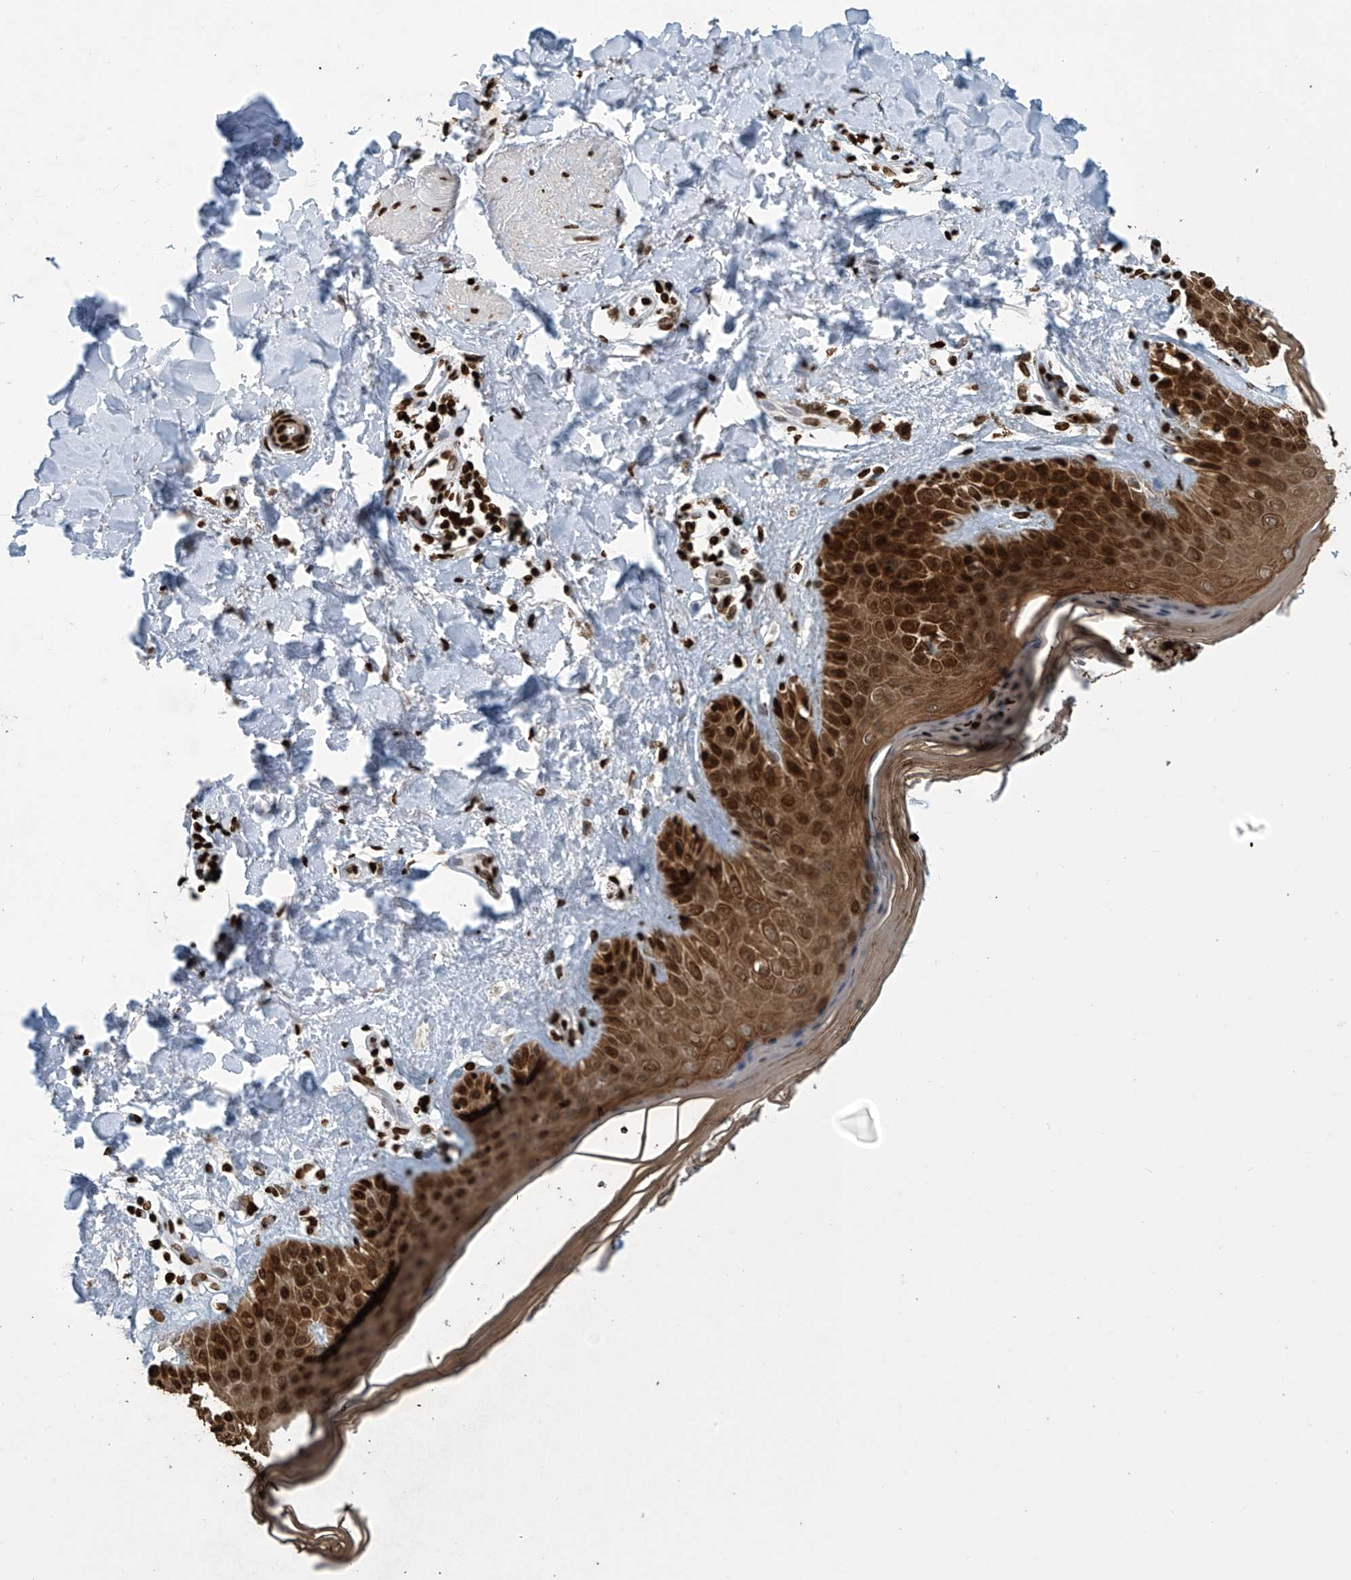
{"staining": {"intensity": "strong", "quantity": ">75%", "location": "cytoplasmic/membranous,nuclear"}, "tissue": "skin", "cell_type": "Fibroblasts", "image_type": "normal", "snomed": [{"axis": "morphology", "description": "Normal tissue, NOS"}, {"axis": "topography", "description": "Skin"}], "caption": "IHC staining of benign skin, which displays high levels of strong cytoplasmic/membranous,nuclear staining in about >75% of fibroblasts indicating strong cytoplasmic/membranous,nuclear protein positivity. The staining was performed using DAB (brown) for protein detection and nuclei were counterstained in hematoxylin (blue).", "gene": "H4C16", "patient": {"sex": "female", "age": 64}}